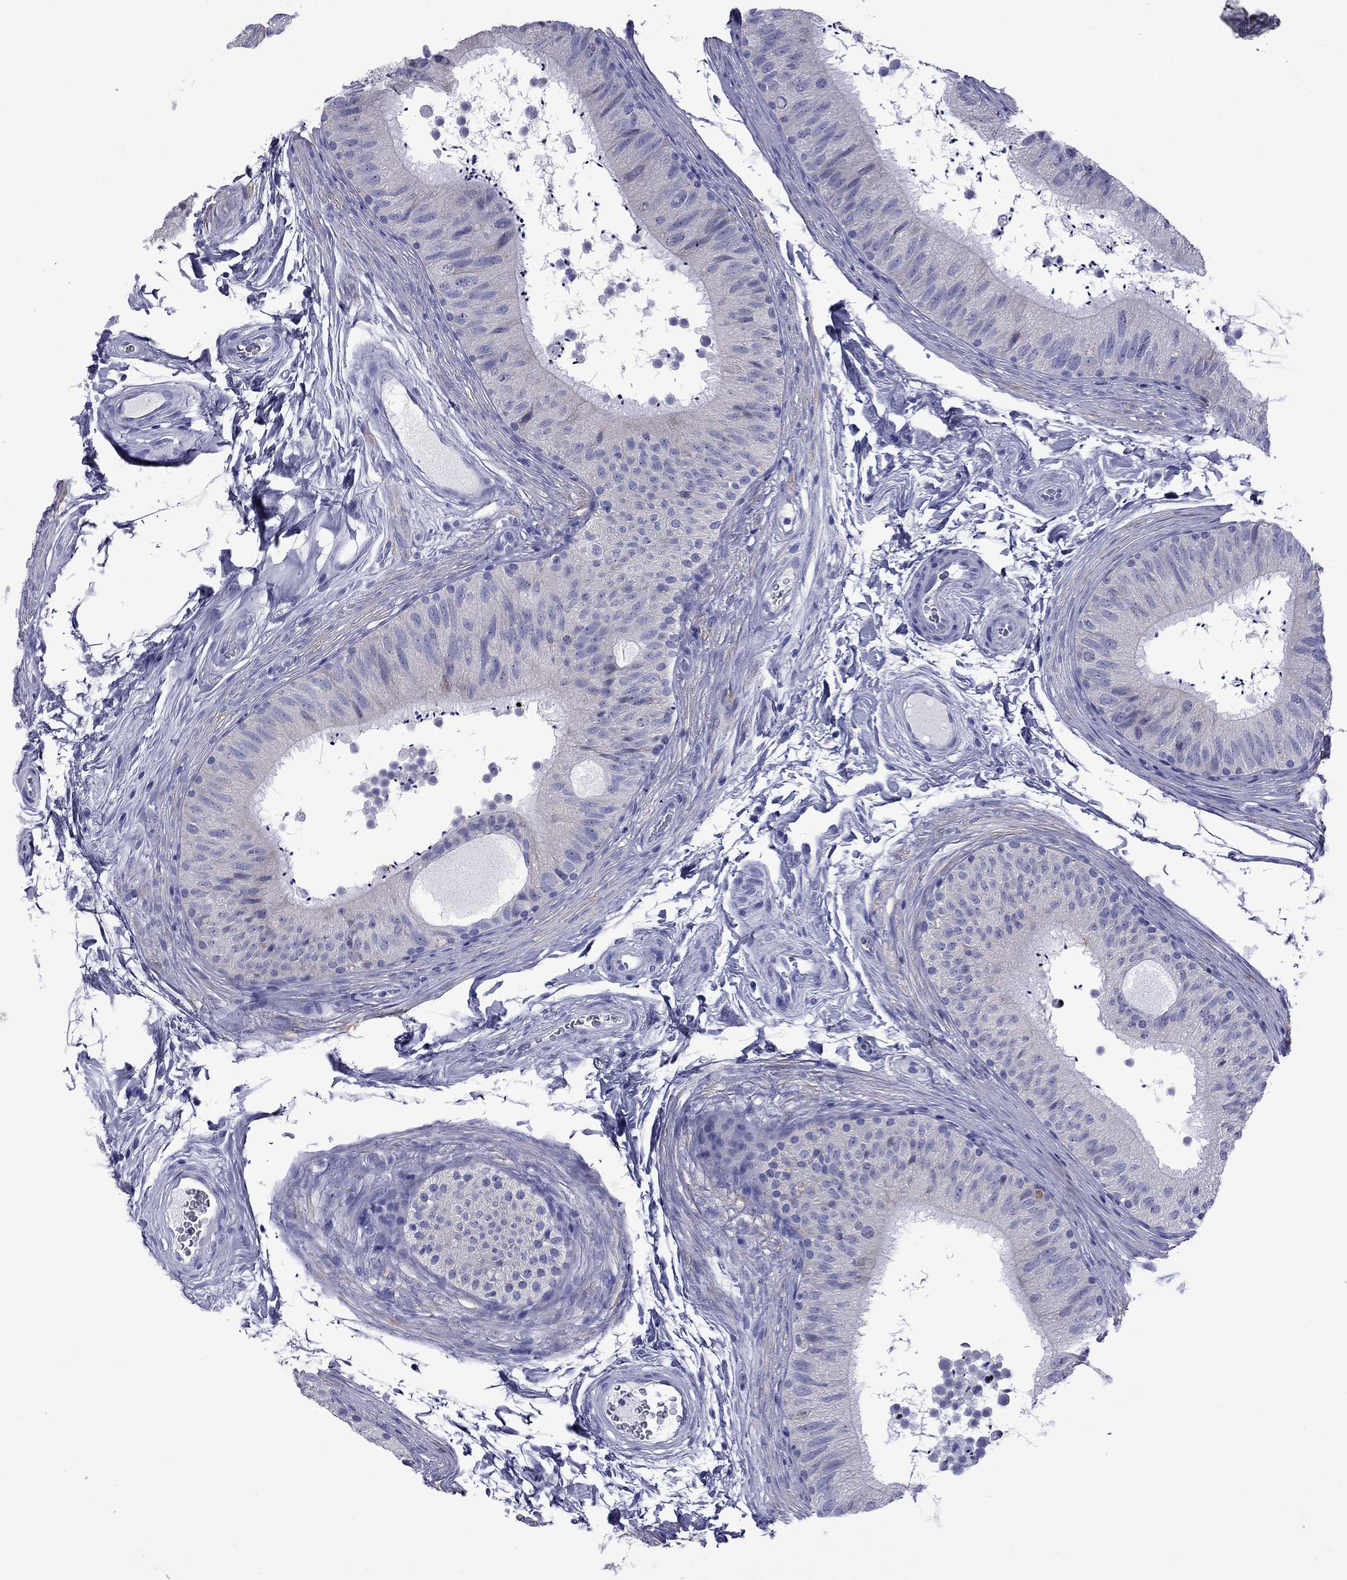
{"staining": {"intensity": "negative", "quantity": "none", "location": "none"}, "tissue": "epididymis", "cell_type": "Glandular cells", "image_type": "normal", "snomed": [{"axis": "morphology", "description": "Normal tissue, NOS"}, {"axis": "topography", "description": "Epididymis"}], "caption": "An immunohistochemistry (IHC) histopathology image of unremarkable epididymis is shown. There is no staining in glandular cells of epididymis. (Stains: DAB IHC with hematoxylin counter stain, Microscopy: brightfield microscopy at high magnification).", "gene": "EPPIN", "patient": {"sex": "male", "age": 32}}